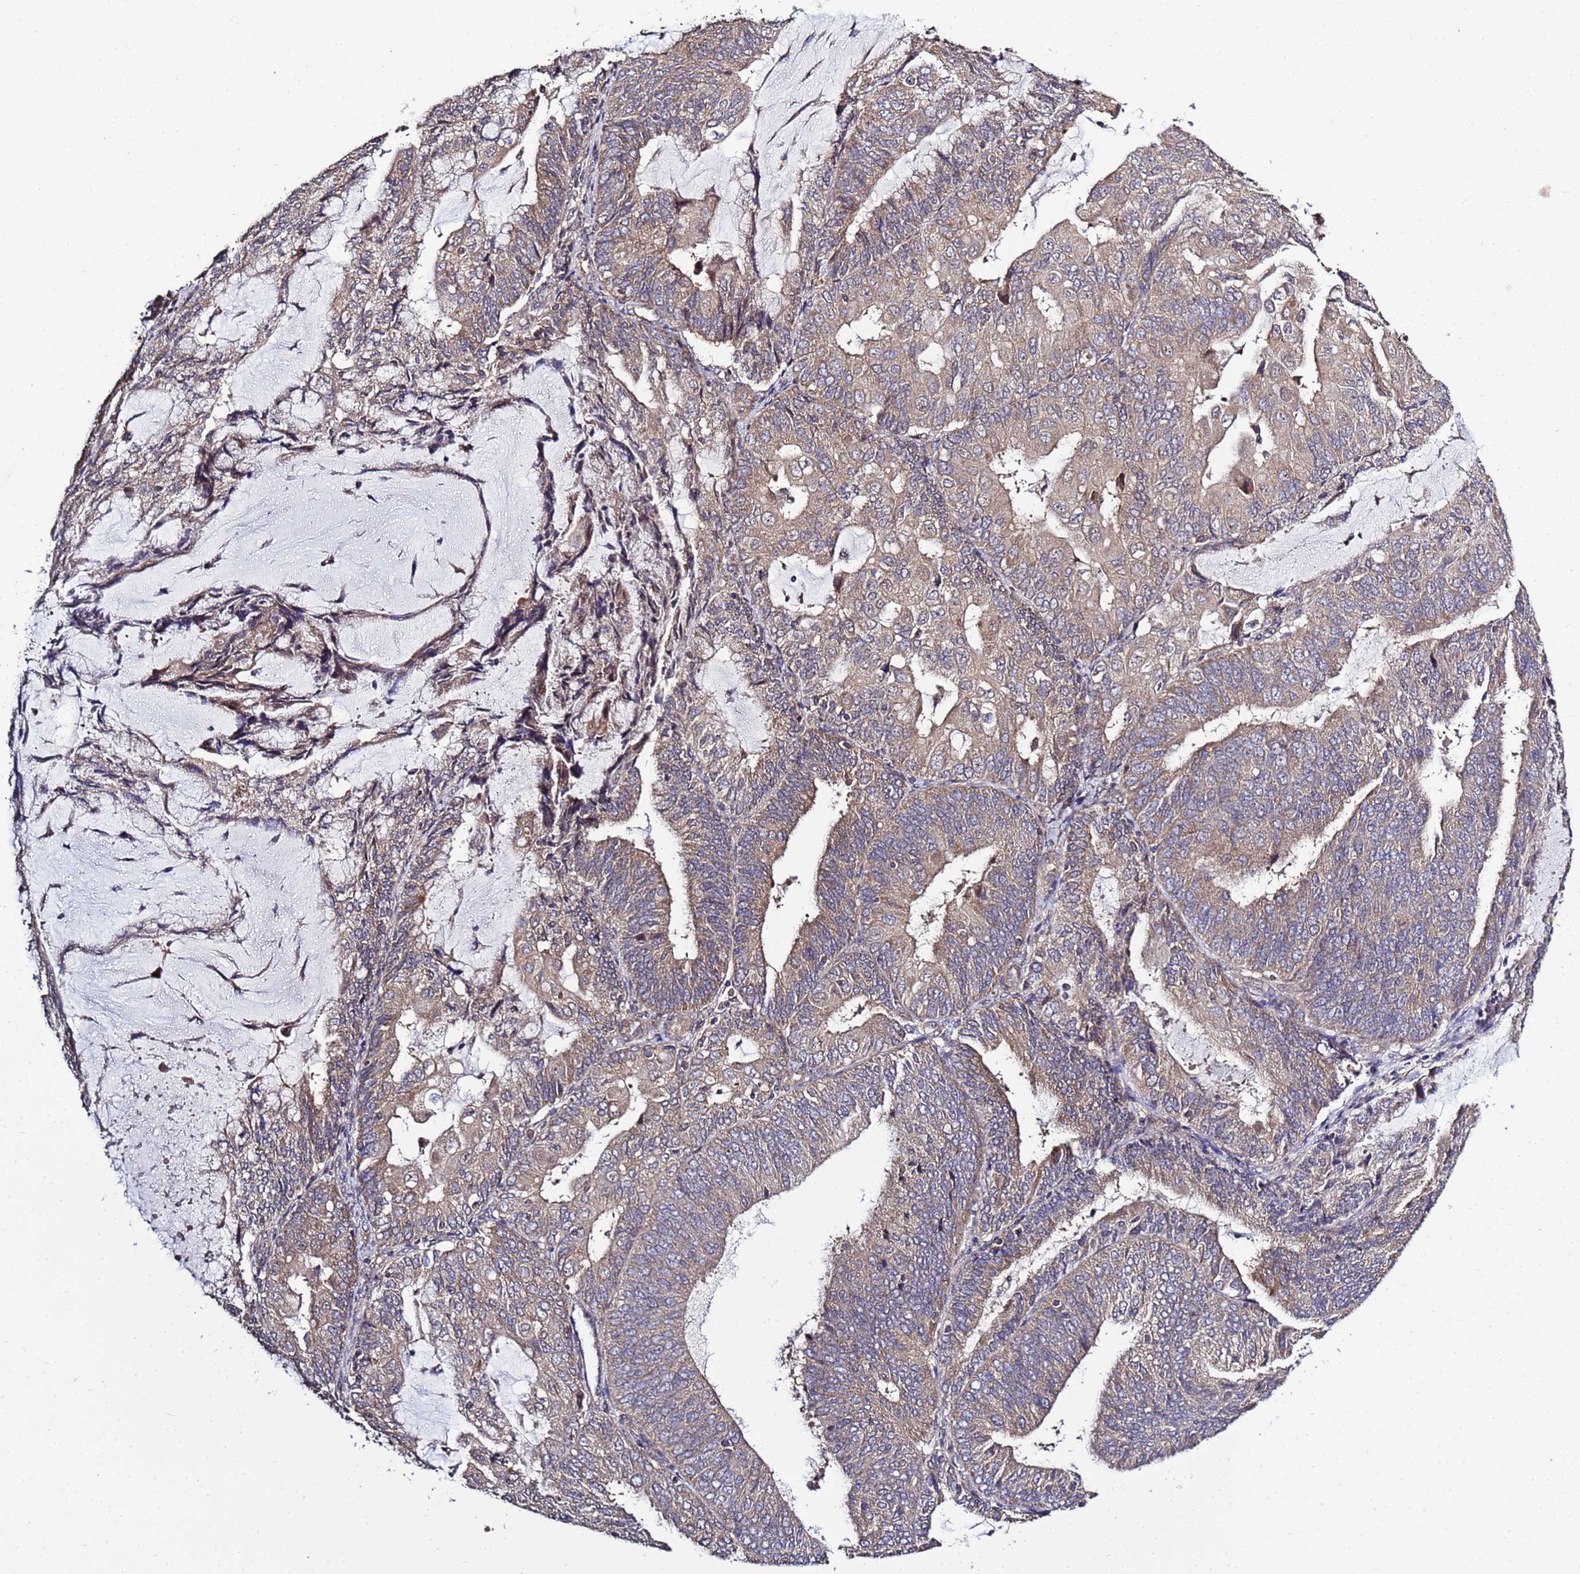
{"staining": {"intensity": "weak", "quantity": ">75%", "location": "cytoplasmic/membranous"}, "tissue": "endometrial cancer", "cell_type": "Tumor cells", "image_type": "cancer", "snomed": [{"axis": "morphology", "description": "Adenocarcinoma, NOS"}, {"axis": "topography", "description": "Endometrium"}], "caption": "Immunohistochemical staining of human adenocarcinoma (endometrial) reveals low levels of weak cytoplasmic/membranous staining in approximately >75% of tumor cells.", "gene": "P2RX7", "patient": {"sex": "female", "age": 81}}